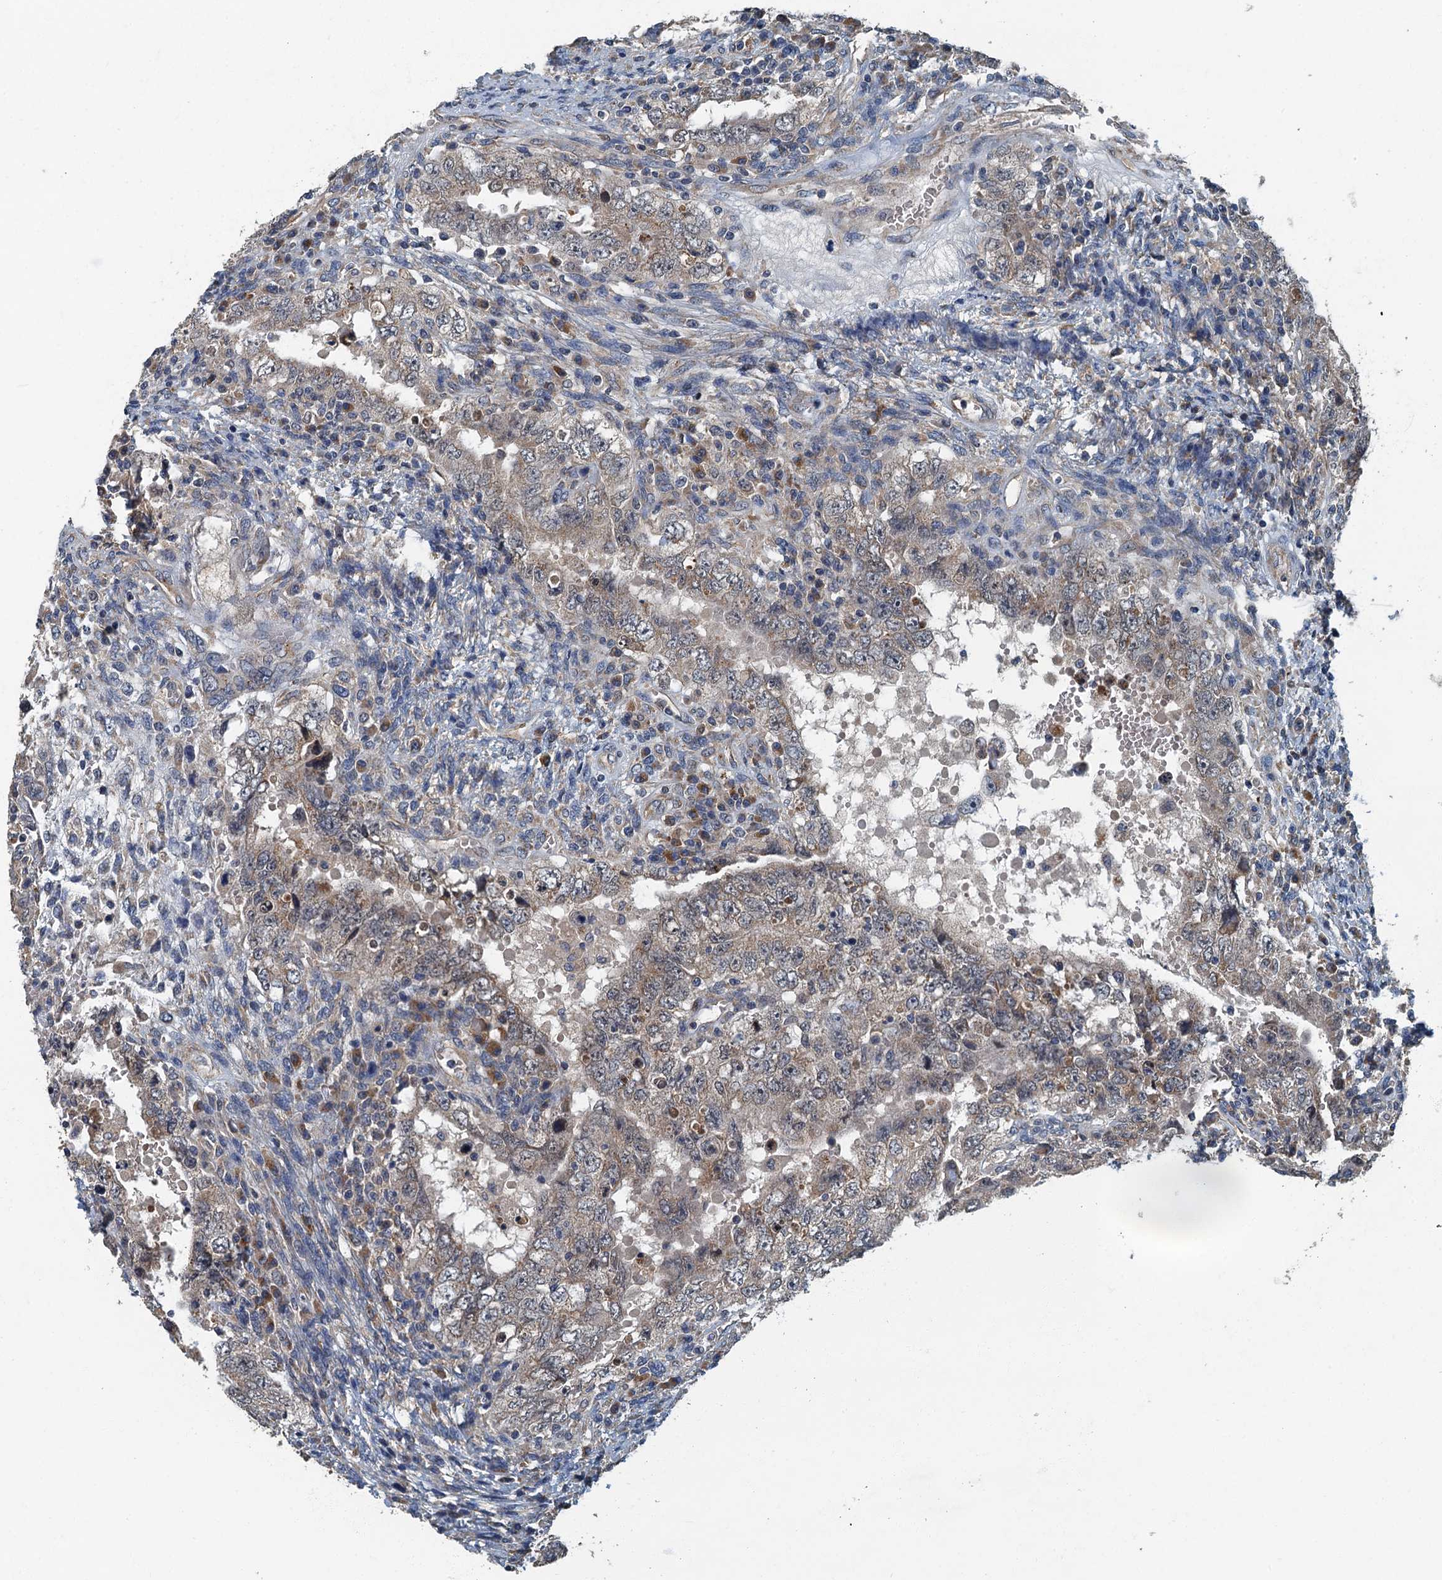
{"staining": {"intensity": "weak", "quantity": "25%-75%", "location": "cytoplasmic/membranous"}, "tissue": "testis cancer", "cell_type": "Tumor cells", "image_type": "cancer", "snomed": [{"axis": "morphology", "description": "Carcinoma, Embryonal, NOS"}, {"axis": "topography", "description": "Testis"}], "caption": "Testis cancer tissue shows weak cytoplasmic/membranous positivity in approximately 25%-75% of tumor cells, visualized by immunohistochemistry.", "gene": "DDX49", "patient": {"sex": "male", "age": 26}}